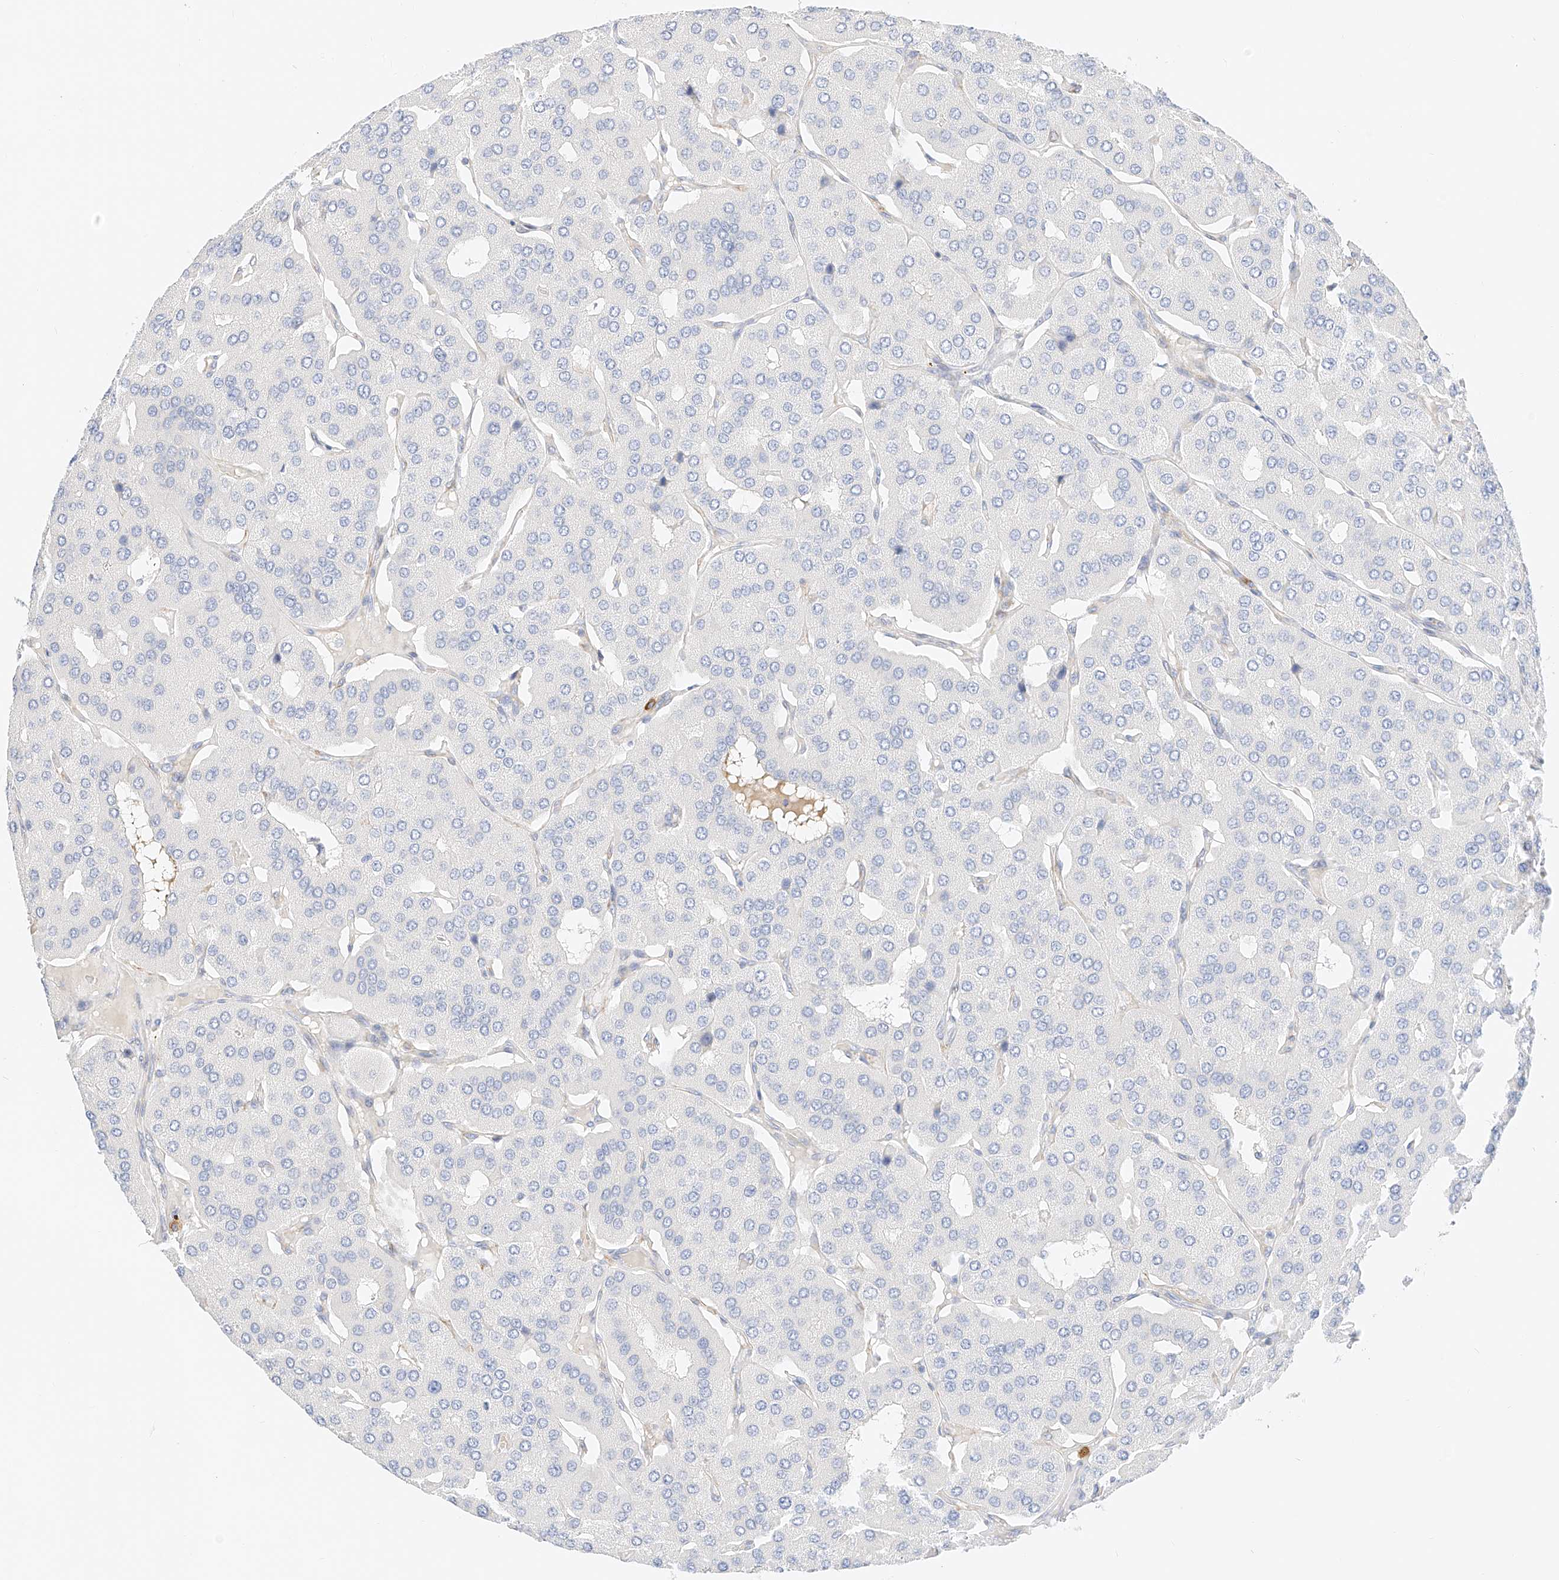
{"staining": {"intensity": "negative", "quantity": "none", "location": "none"}, "tissue": "parathyroid gland", "cell_type": "Glandular cells", "image_type": "normal", "snomed": [{"axis": "morphology", "description": "Normal tissue, NOS"}, {"axis": "morphology", "description": "Adenoma, NOS"}, {"axis": "topography", "description": "Parathyroid gland"}], "caption": "IHC of benign parathyroid gland exhibits no staining in glandular cells.", "gene": "CDCP2", "patient": {"sex": "female", "age": 86}}